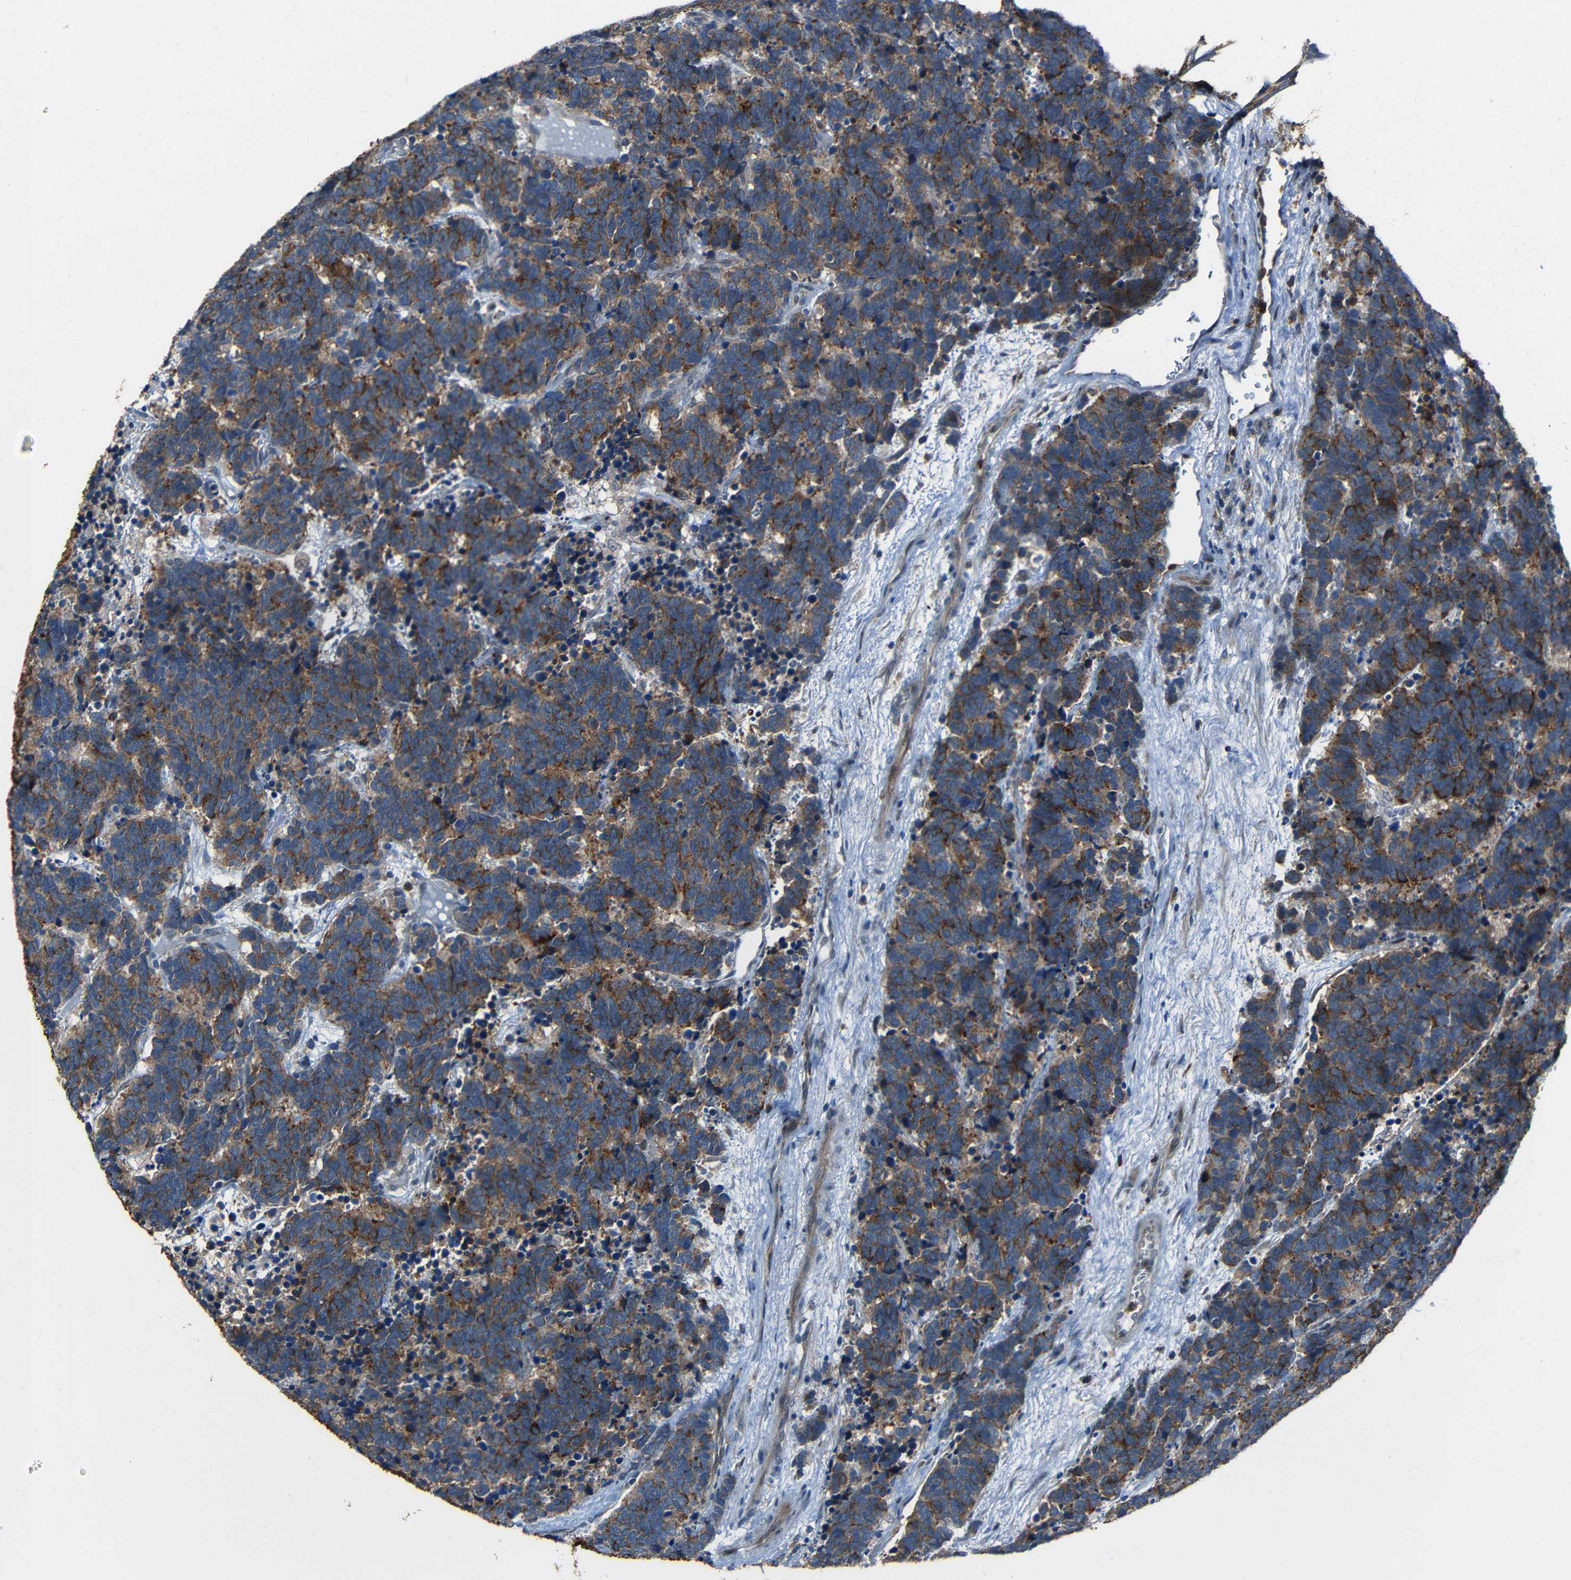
{"staining": {"intensity": "moderate", "quantity": ">75%", "location": "cytoplasmic/membranous"}, "tissue": "carcinoid", "cell_type": "Tumor cells", "image_type": "cancer", "snomed": [{"axis": "morphology", "description": "Carcinoma, NOS"}, {"axis": "morphology", "description": "Carcinoid, malignant, NOS"}, {"axis": "topography", "description": "Urinary bladder"}], "caption": "Protein expression analysis of carcinoid reveals moderate cytoplasmic/membranous positivity in about >75% of tumor cells.", "gene": "DNAJC5", "patient": {"sex": "male", "age": 57}}